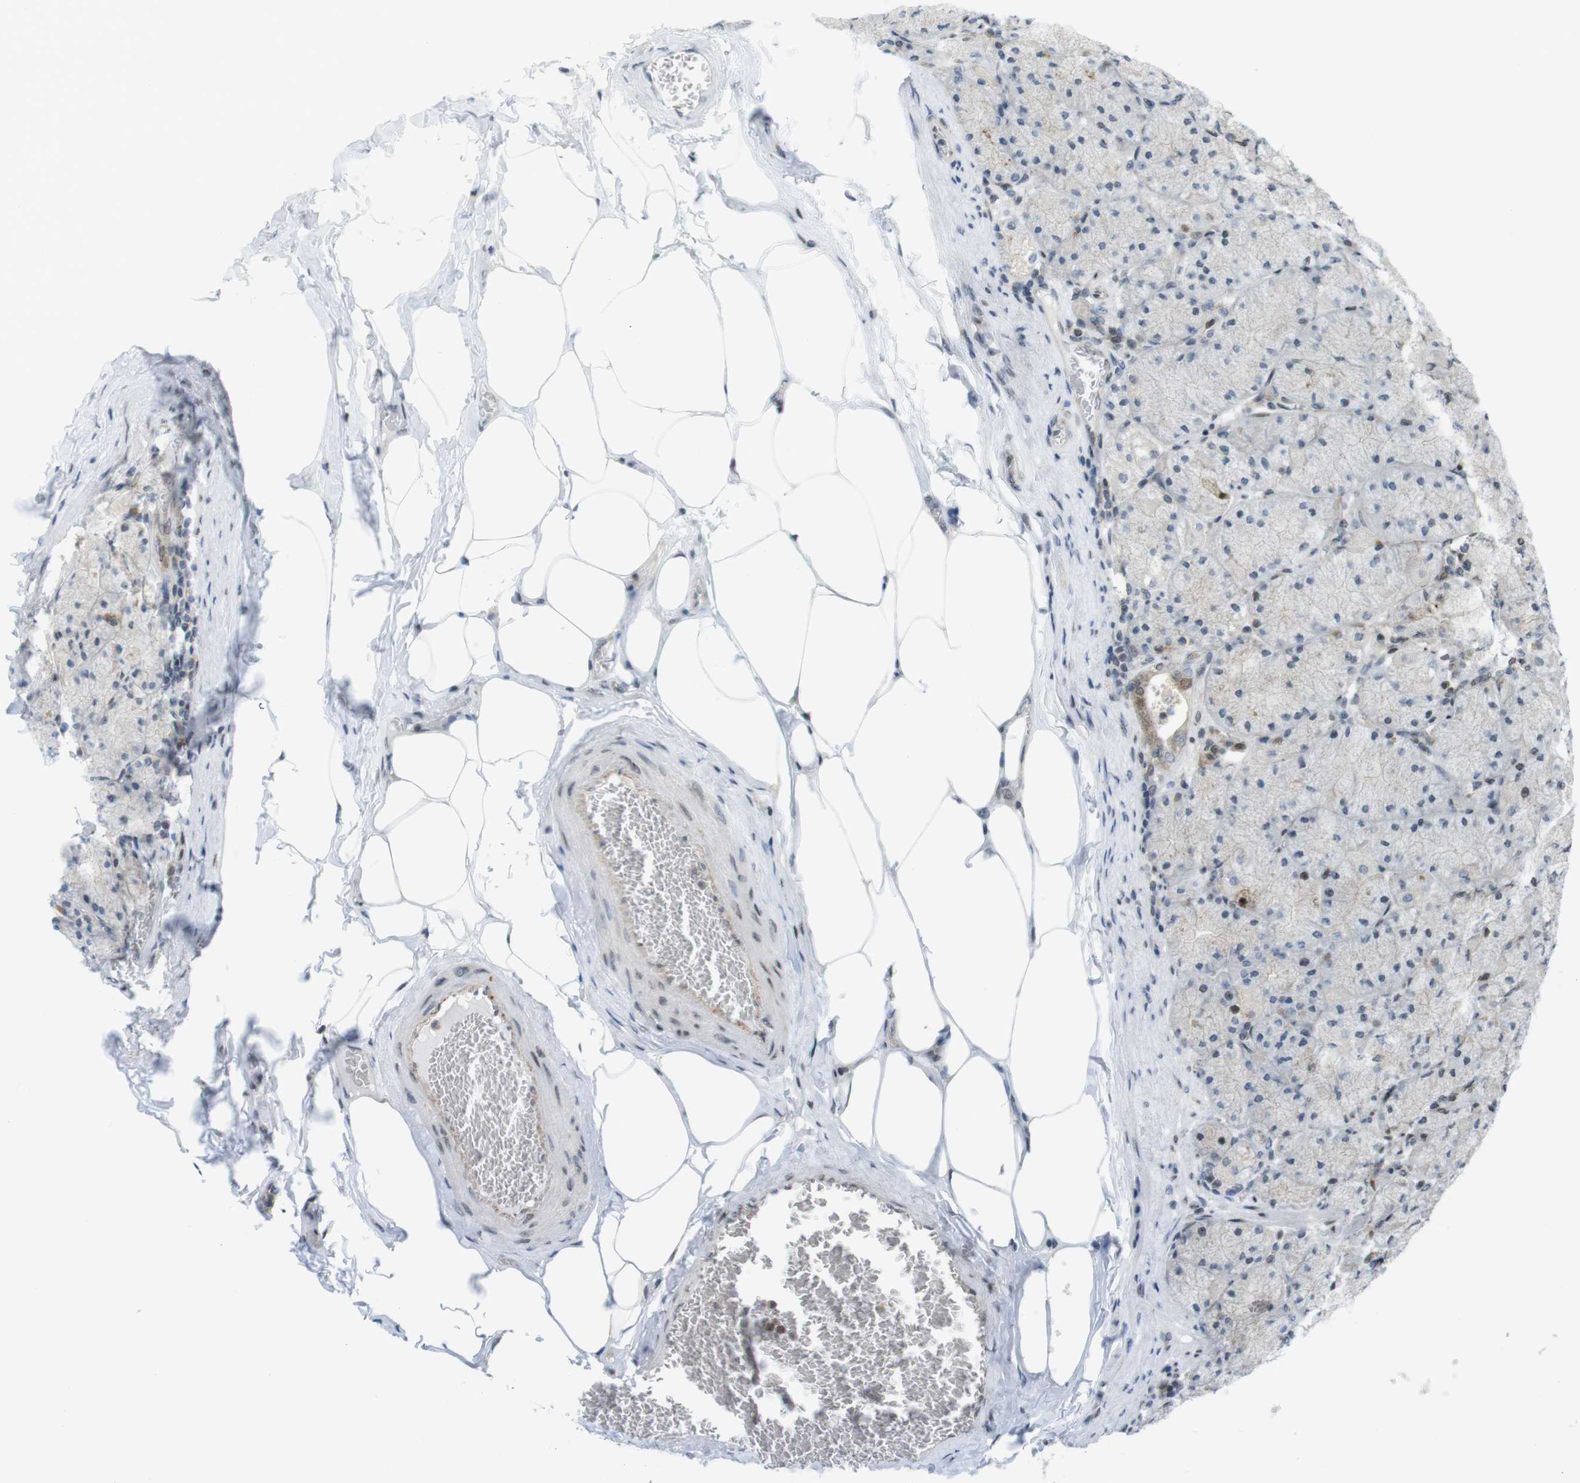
{"staining": {"intensity": "moderate", "quantity": "25%-75%", "location": "cytoplasmic/membranous,nuclear"}, "tissue": "stomach", "cell_type": "Glandular cells", "image_type": "normal", "snomed": [{"axis": "morphology", "description": "Normal tissue, NOS"}, {"axis": "topography", "description": "Stomach, upper"}], "caption": "A medium amount of moderate cytoplasmic/membranous,nuclear expression is identified in about 25%-75% of glandular cells in benign stomach.", "gene": "UBB", "patient": {"sex": "female", "age": 56}}